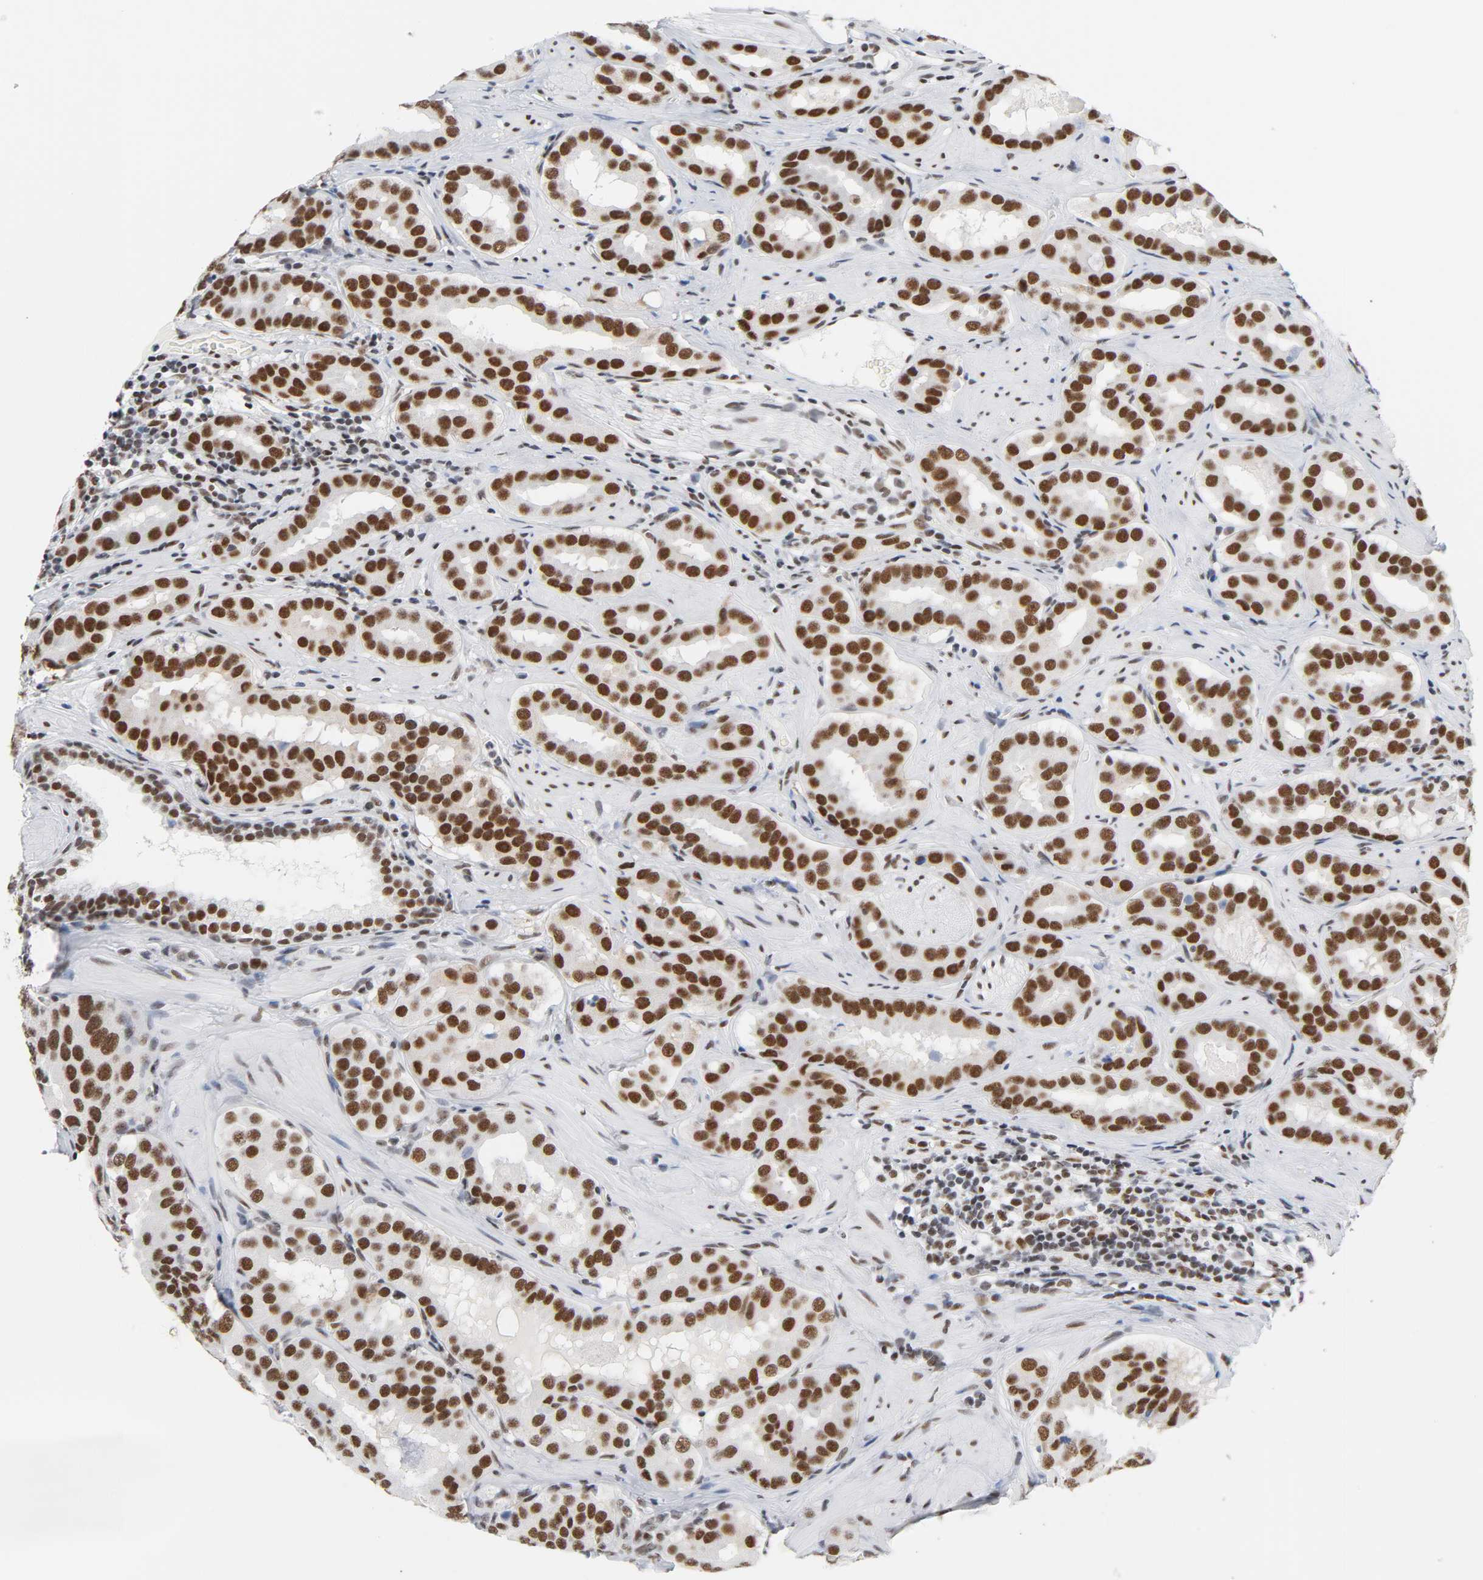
{"staining": {"intensity": "strong", "quantity": ">75%", "location": "nuclear"}, "tissue": "prostate cancer", "cell_type": "Tumor cells", "image_type": "cancer", "snomed": [{"axis": "morphology", "description": "Adenocarcinoma, Low grade"}, {"axis": "topography", "description": "Prostate"}], "caption": "Prostate cancer (low-grade adenocarcinoma) stained for a protein (brown) shows strong nuclear positive staining in approximately >75% of tumor cells.", "gene": "CSTF2", "patient": {"sex": "male", "age": 59}}